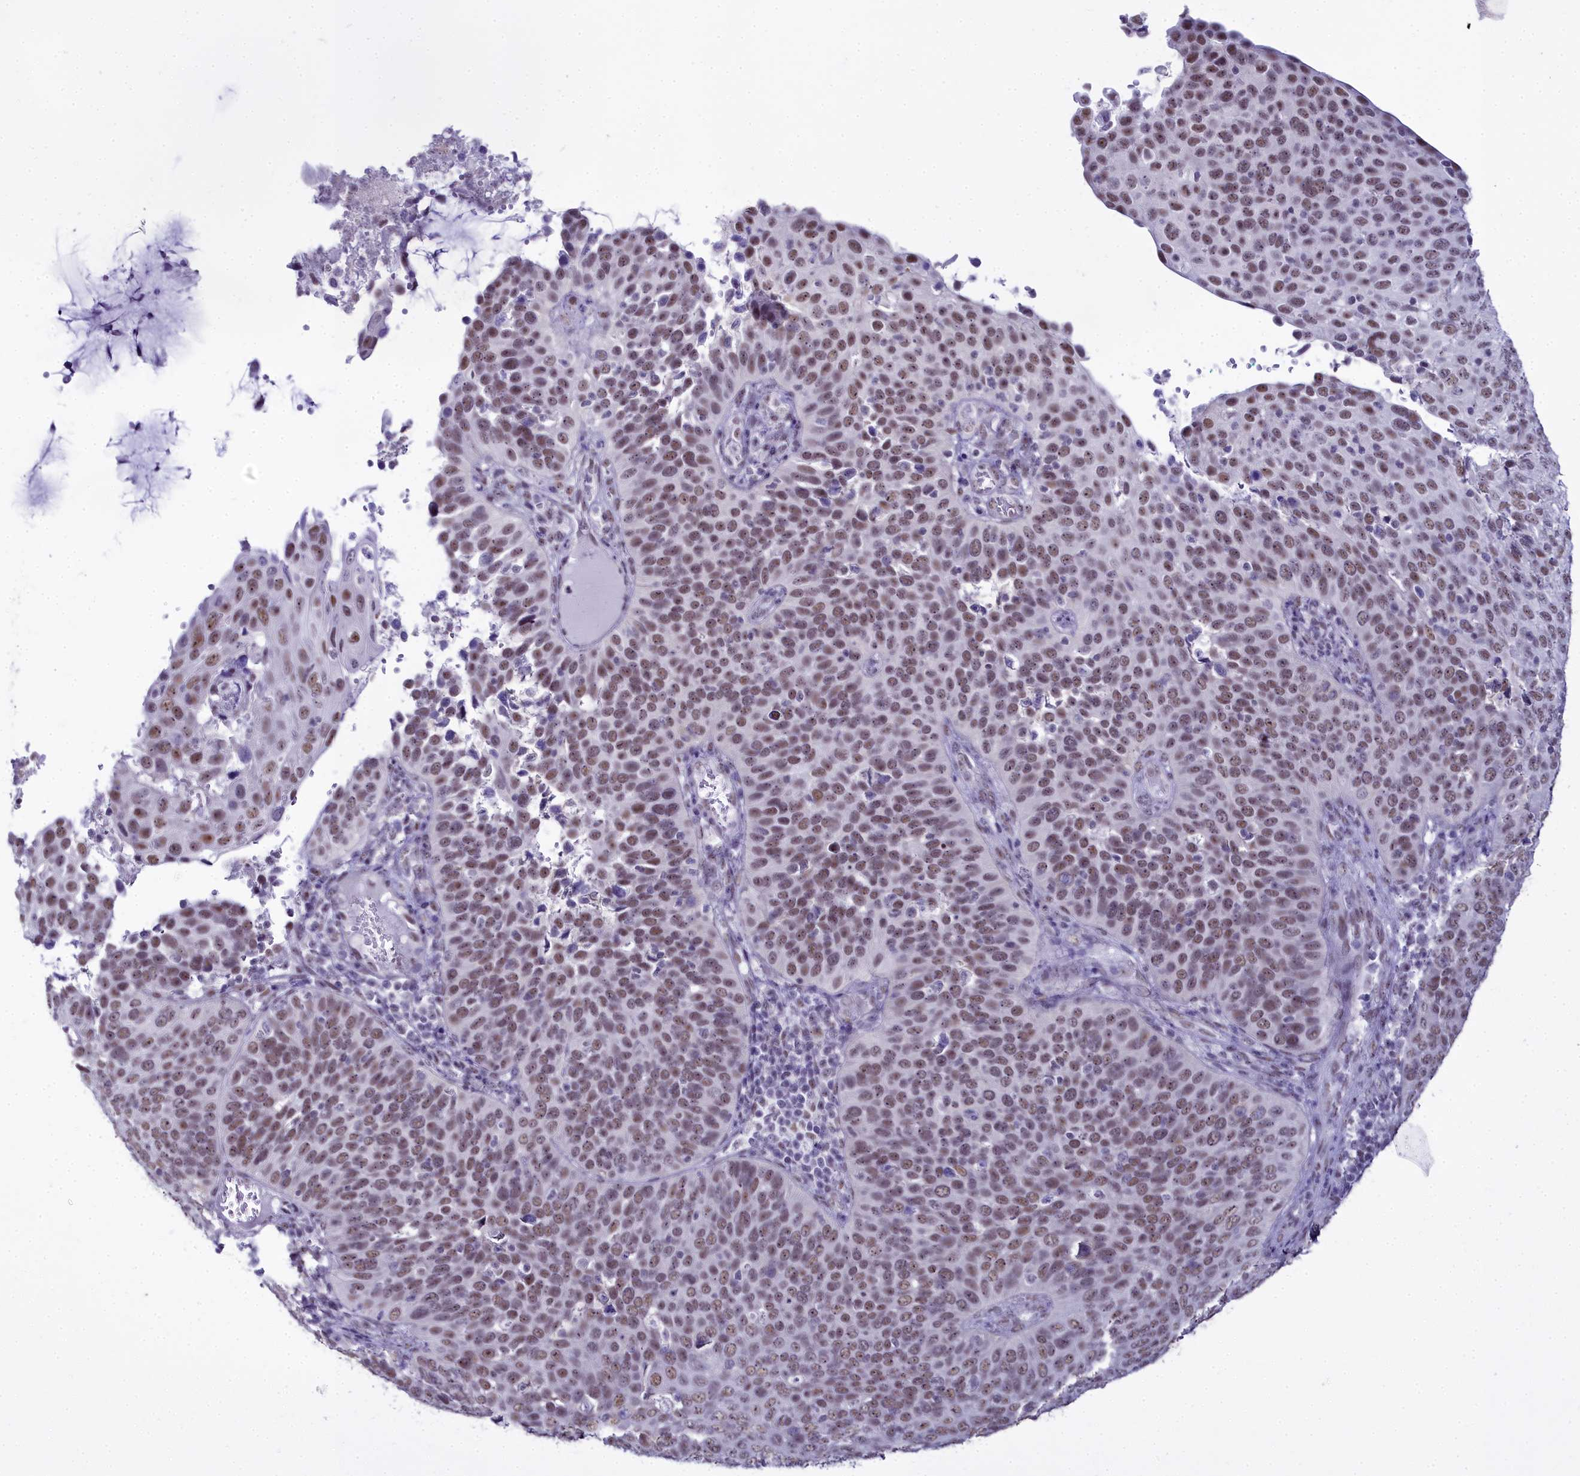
{"staining": {"intensity": "moderate", "quantity": ">75%", "location": "nuclear"}, "tissue": "cervical cancer", "cell_type": "Tumor cells", "image_type": "cancer", "snomed": [{"axis": "morphology", "description": "Squamous cell carcinoma, NOS"}, {"axis": "topography", "description": "Cervix"}], "caption": "Cervical squamous cell carcinoma stained for a protein displays moderate nuclear positivity in tumor cells.", "gene": "RBM12", "patient": {"sex": "female", "age": 36}}